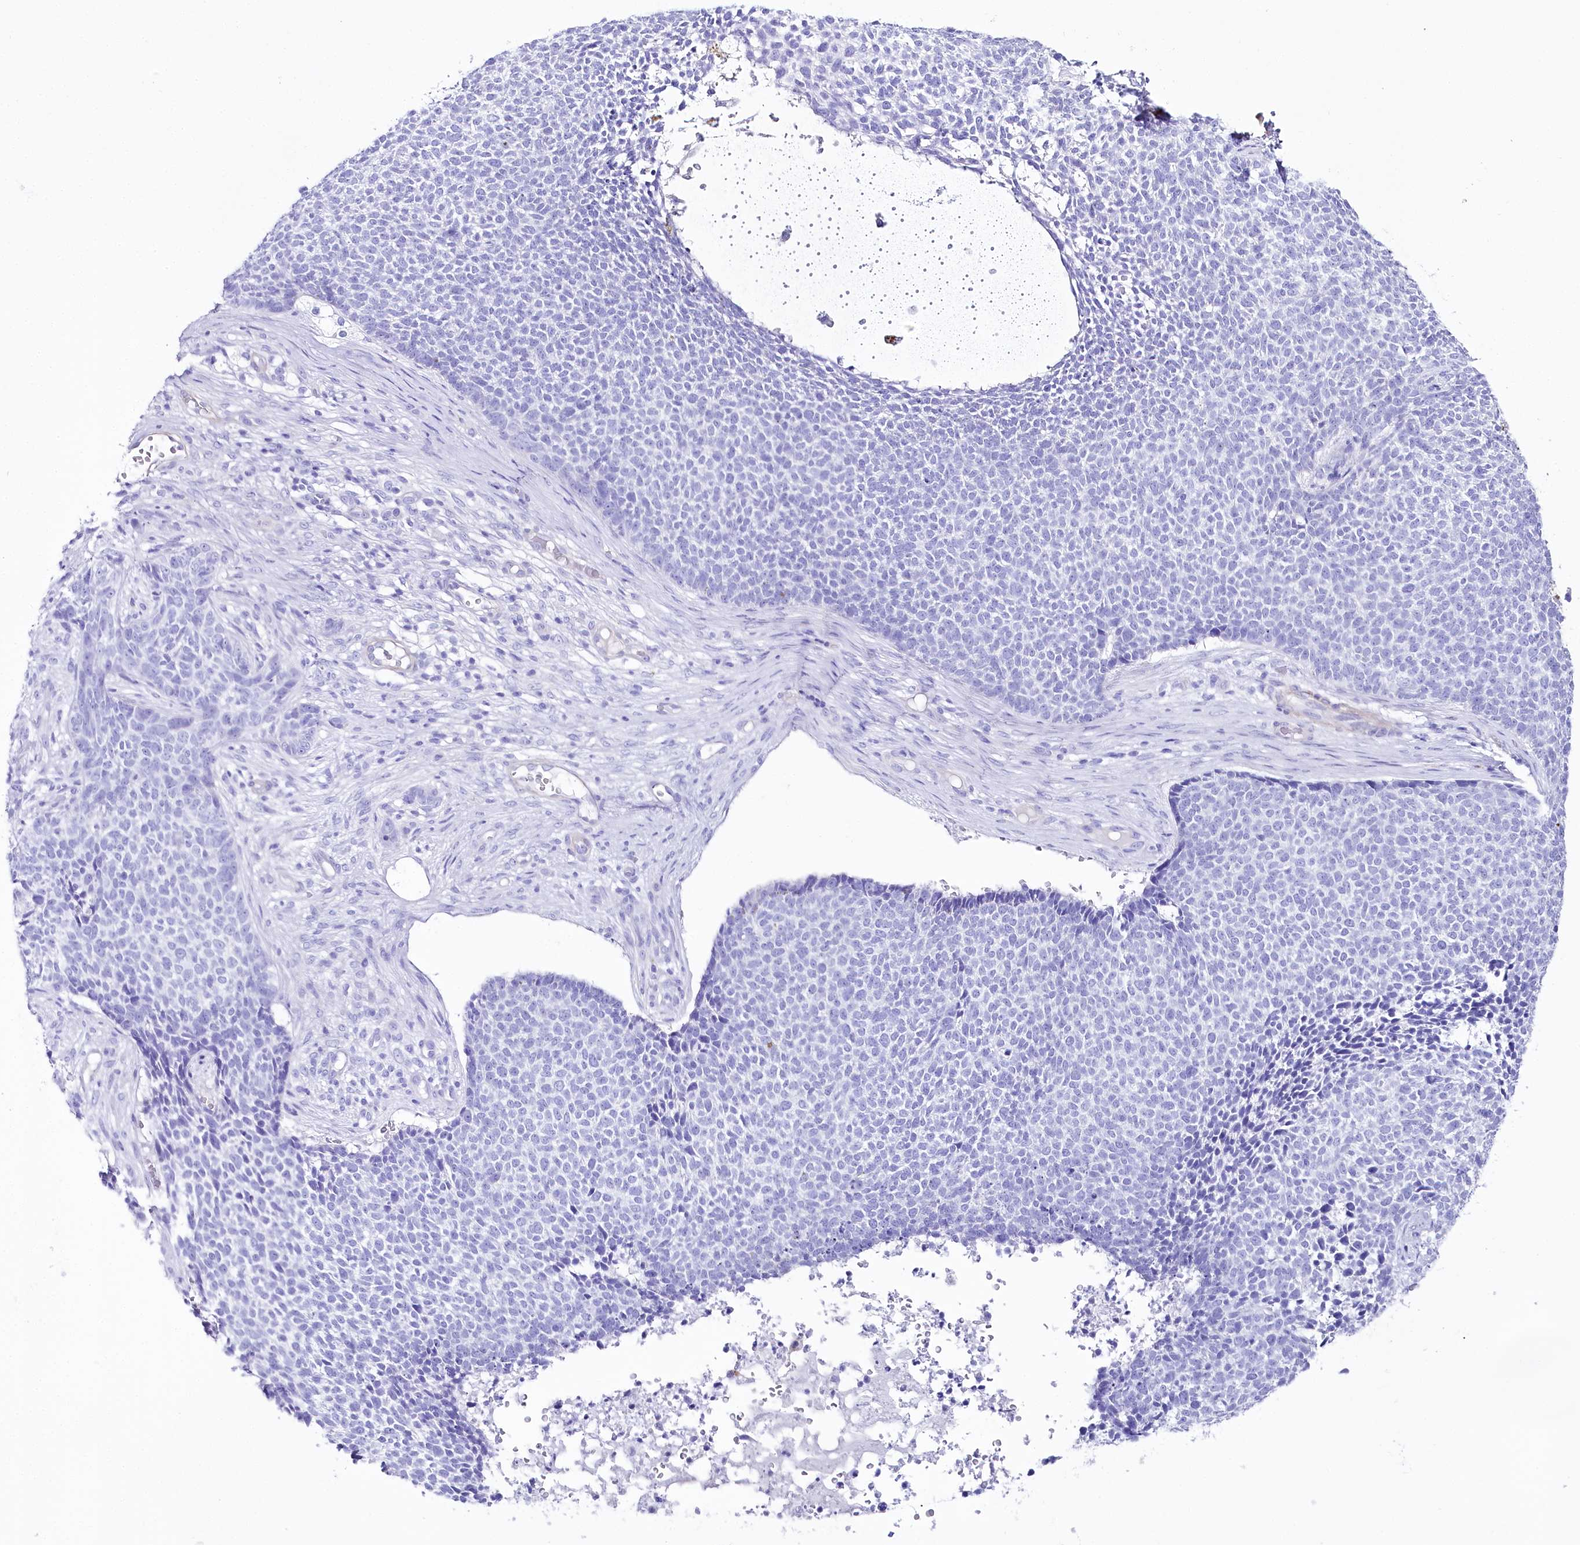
{"staining": {"intensity": "negative", "quantity": "none", "location": "none"}, "tissue": "skin cancer", "cell_type": "Tumor cells", "image_type": "cancer", "snomed": [{"axis": "morphology", "description": "Basal cell carcinoma"}, {"axis": "topography", "description": "Skin"}], "caption": "Protein analysis of basal cell carcinoma (skin) demonstrates no significant expression in tumor cells.", "gene": "CSN3", "patient": {"sex": "female", "age": 84}}